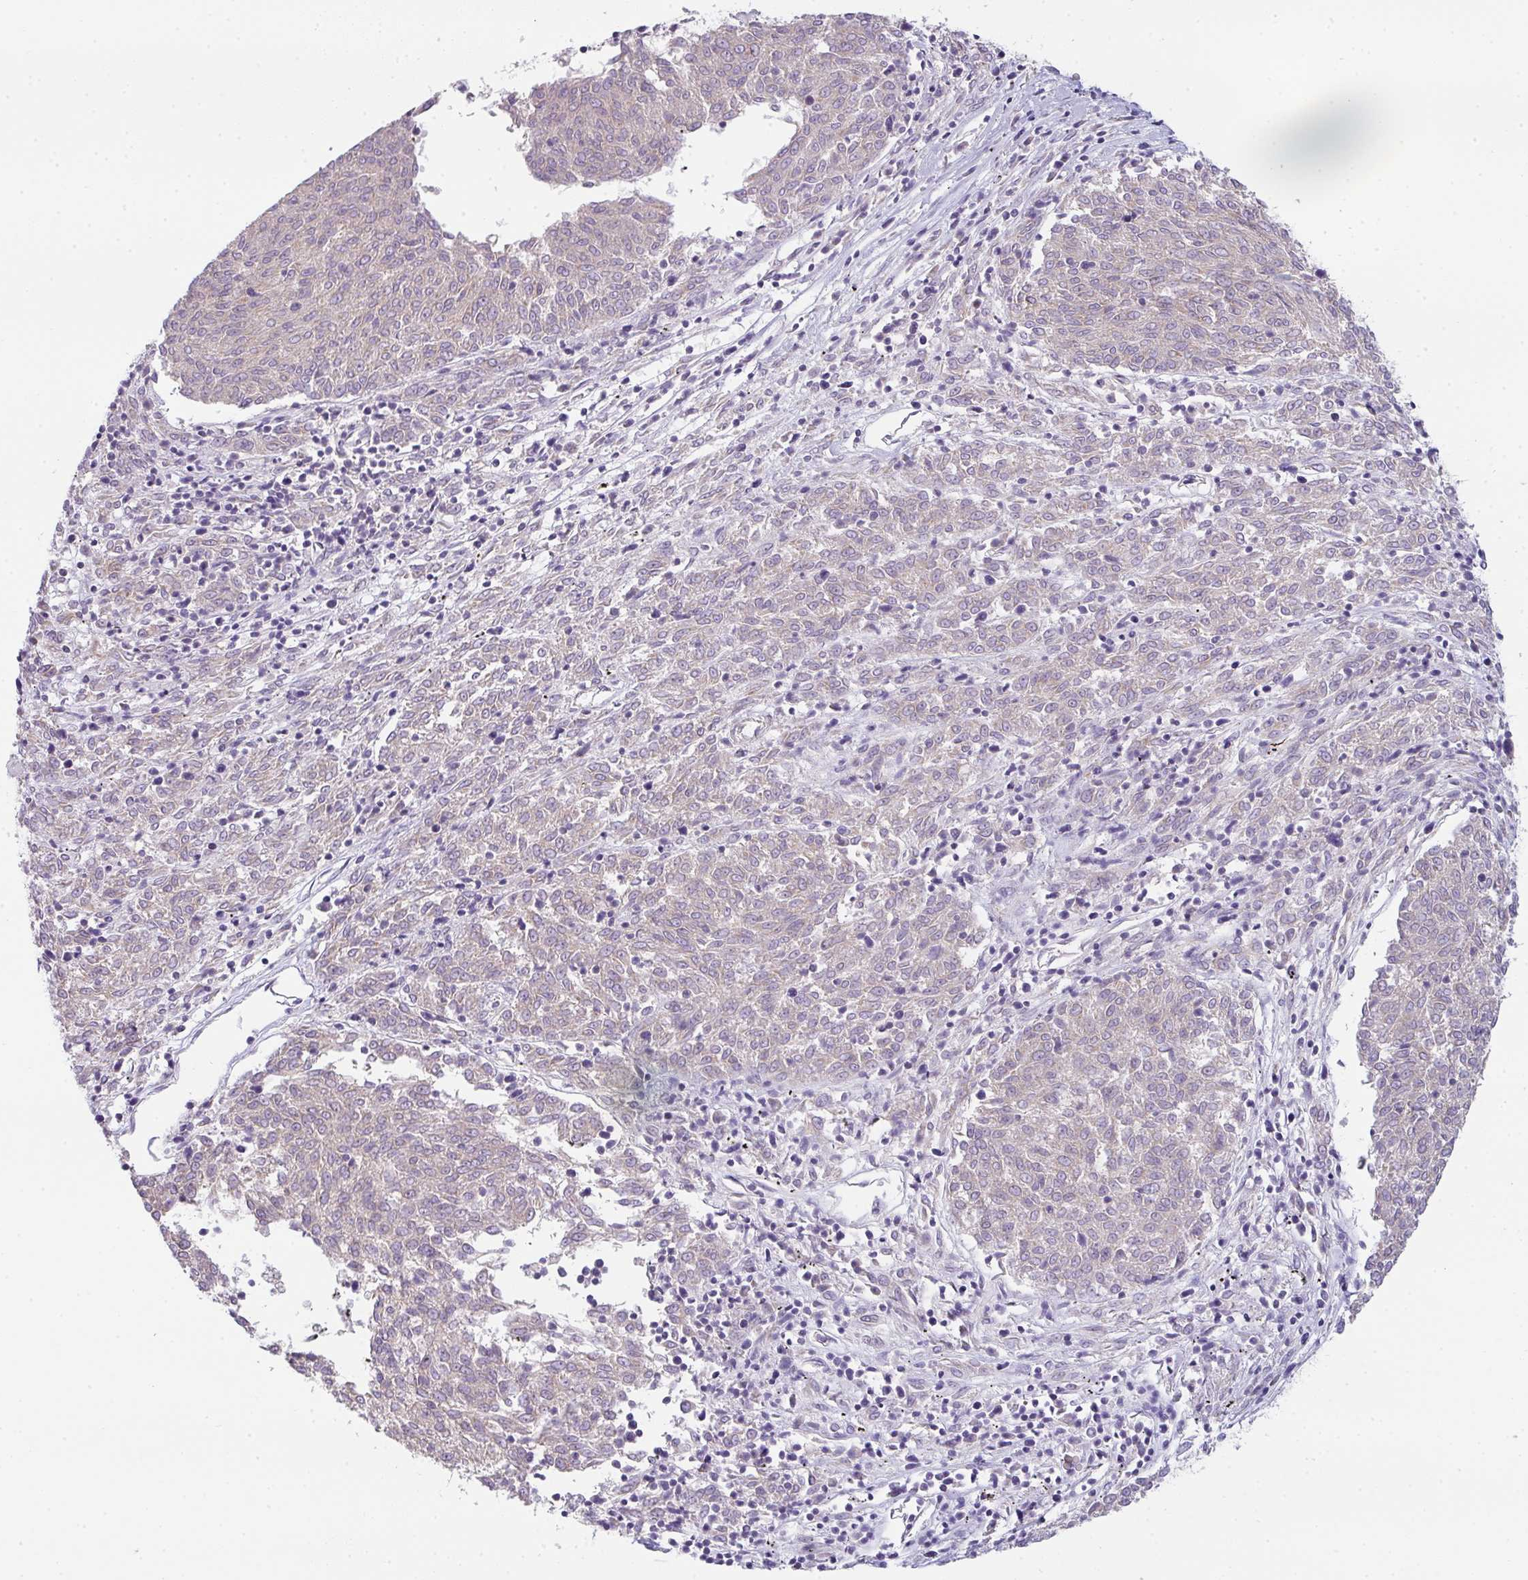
{"staining": {"intensity": "weak", "quantity": "<25%", "location": "cytoplasmic/membranous"}, "tissue": "melanoma", "cell_type": "Tumor cells", "image_type": "cancer", "snomed": [{"axis": "morphology", "description": "Malignant melanoma, NOS"}, {"axis": "topography", "description": "Skin"}], "caption": "Histopathology image shows no protein expression in tumor cells of malignant melanoma tissue.", "gene": "FILIP1", "patient": {"sex": "female", "age": 72}}